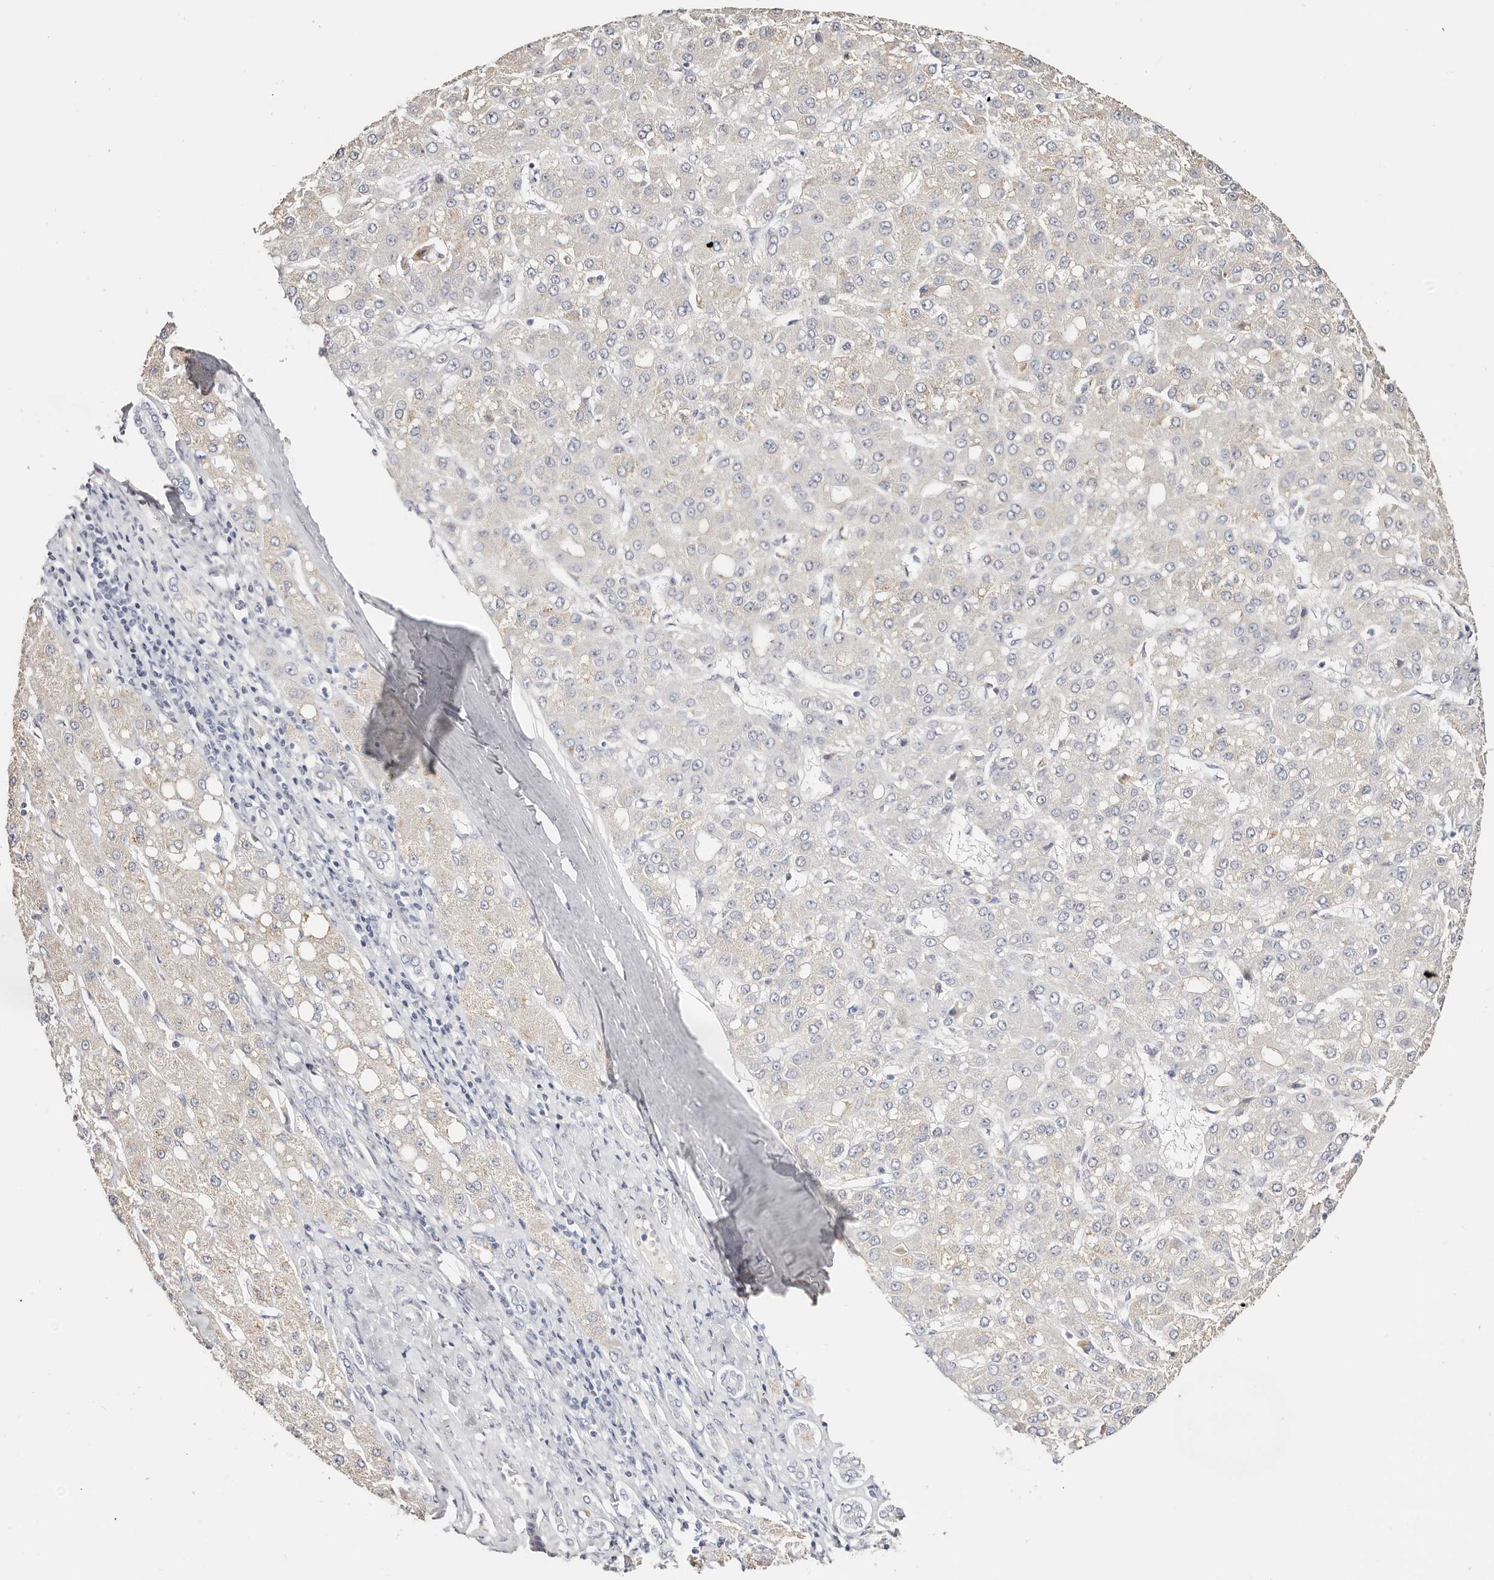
{"staining": {"intensity": "negative", "quantity": "none", "location": "none"}, "tissue": "liver cancer", "cell_type": "Tumor cells", "image_type": "cancer", "snomed": [{"axis": "morphology", "description": "Carcinoma, Hepatocellular, NOS"}, {"axis": "topography", "description": "Liver"}], "caption": "Tumor cells are negative for brown protein staining in liver hepatocellular carcinoma. The staining was performed using DAB to visualize the protein expression in brown, while the nuclei were stained in blue with hematoxylin (Magnification: 20x).", "gene": "DNASE1", "patient": {"sex": "male", "age": 67}}